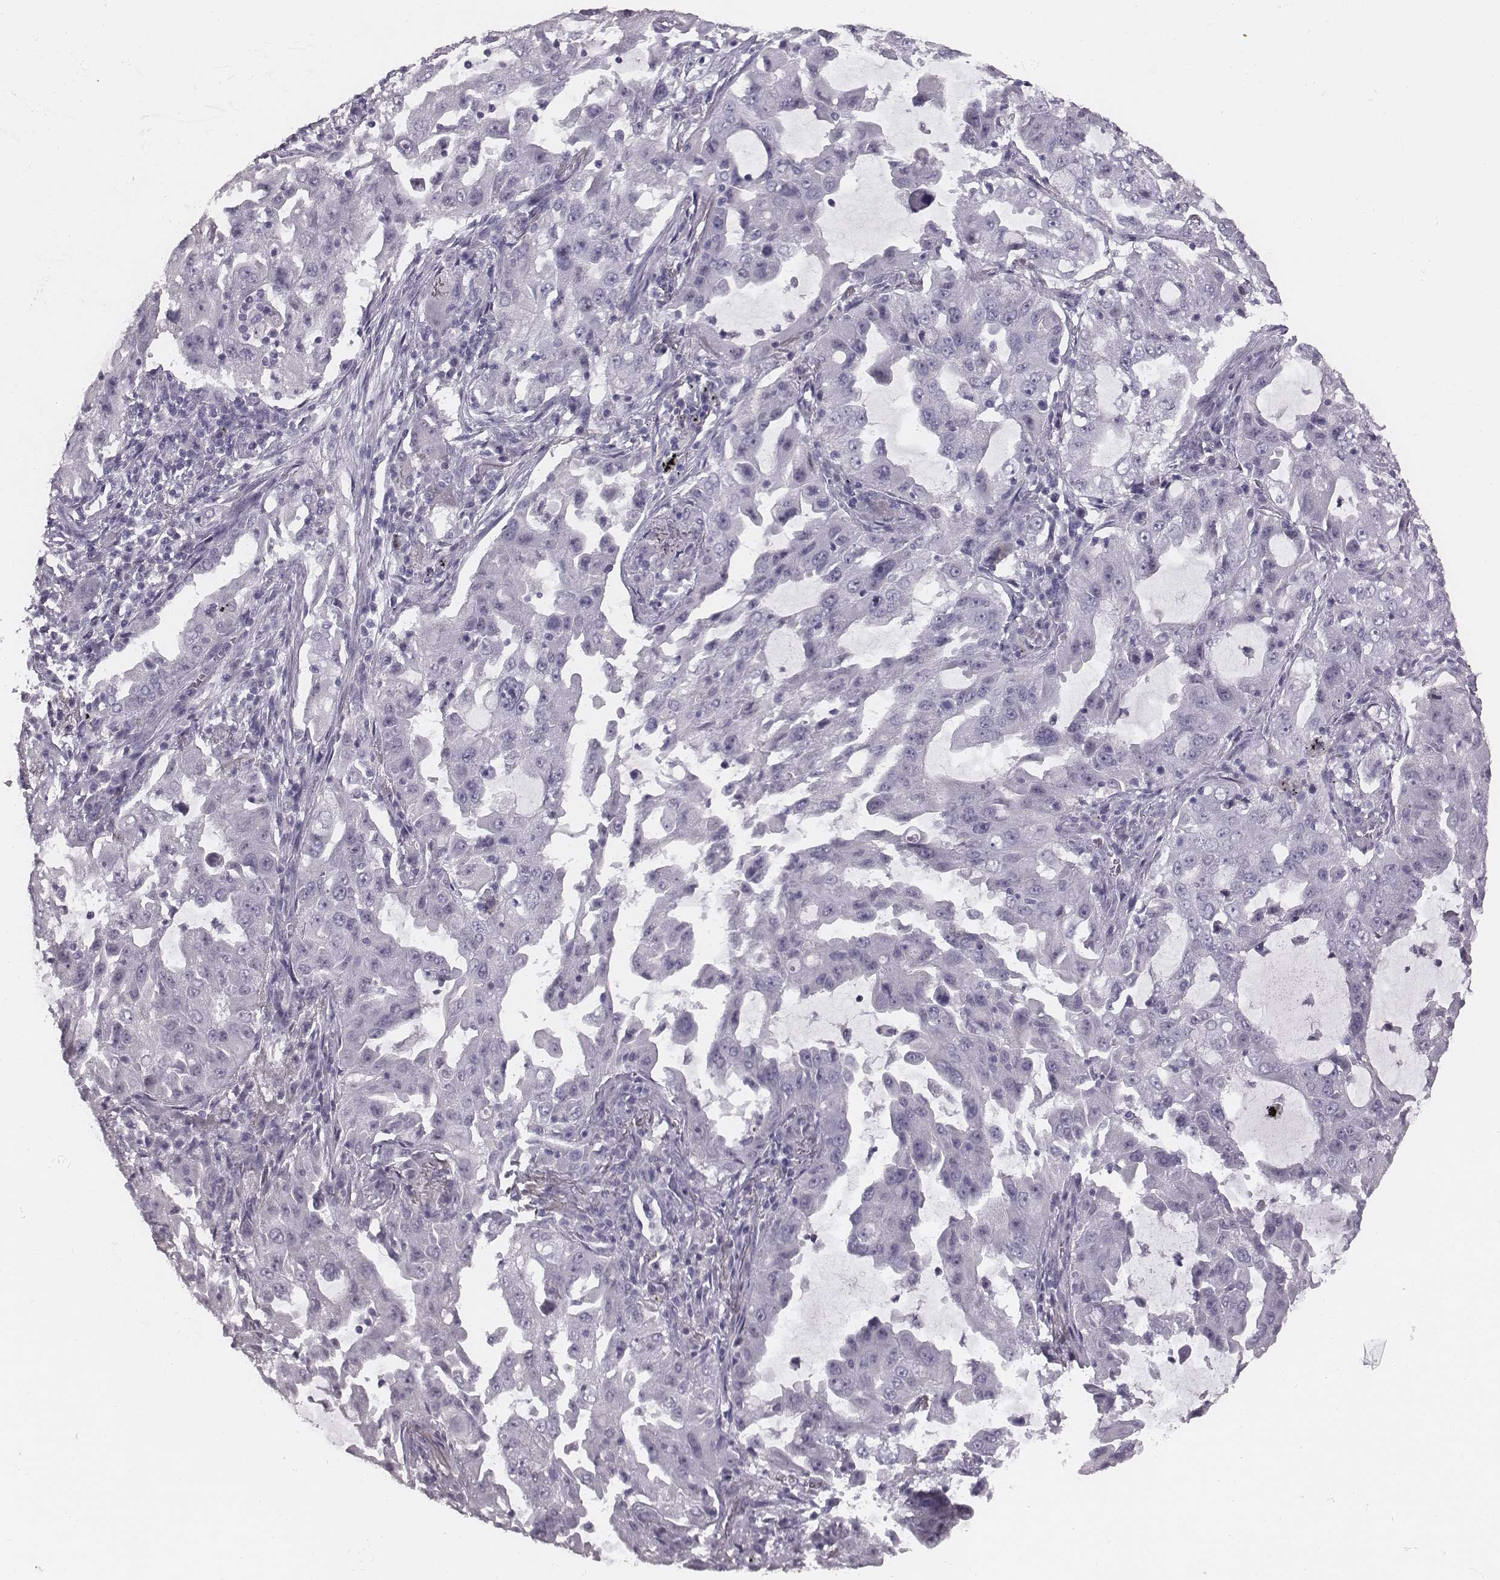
{"staining": {"intensity": "negative", "quantity": "none", "location": "none"}, "tissue": "lung cancer", "cell_type": "Tumor cells", "image_type": "cancer", "snomed": [{"axis": "morphology", "description": "Adenocarcinoma, NOS"}, {"axis": "topography", "description": "Lung"}], "caption": "Adenocarcinoma (lung) was stained to show a protein in brown. There is no significant positivity in tumor cells. (DAB (3,3'-diaminobenzidine) IHC with hematoxylin counter stain).", "gene": "PDE8B", "patient": {"sex": "female", "age": 61}}